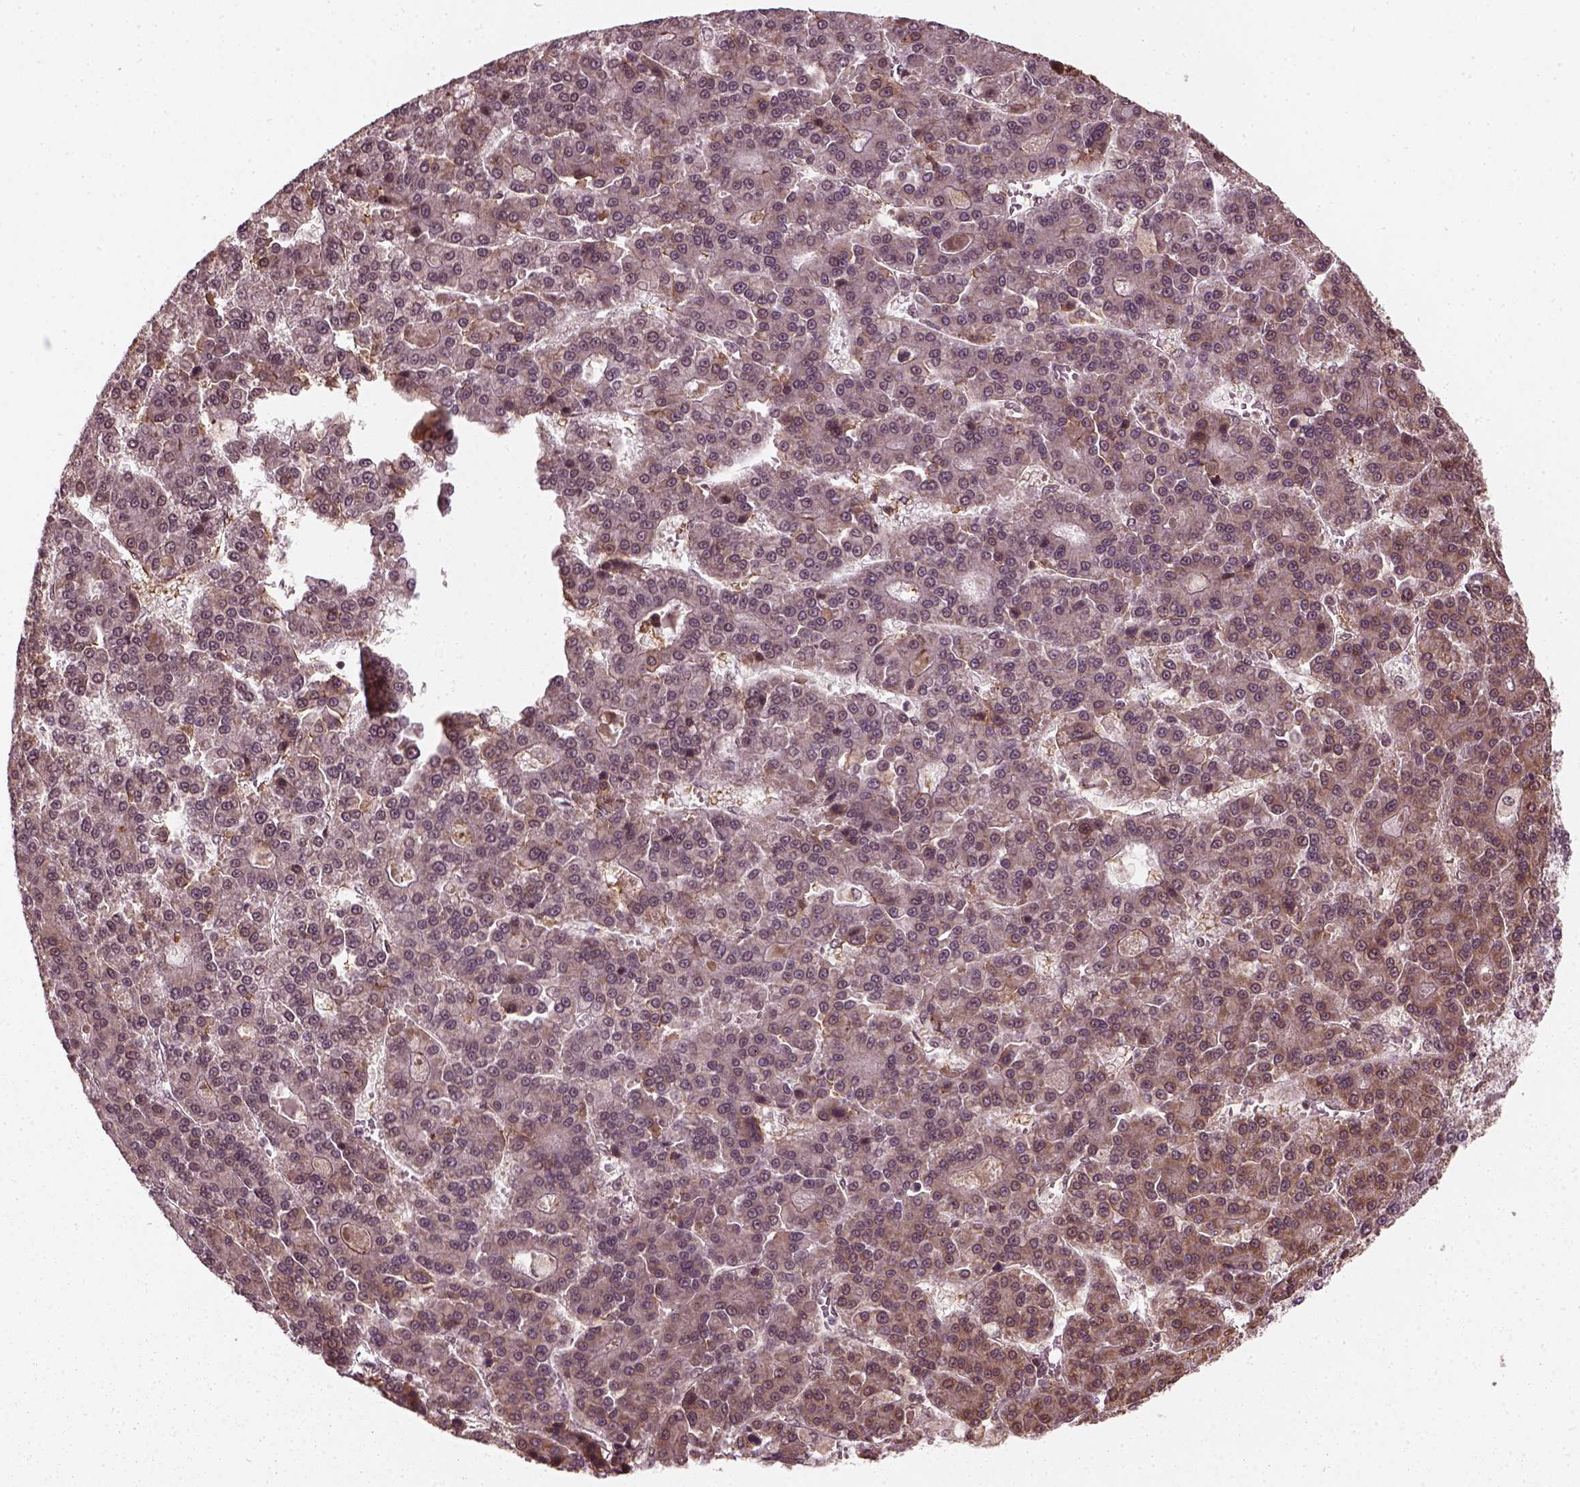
{"staining": {"intensity": "moderate", "quantity": "<25%", "location": "cytoplasmic/membranous"}, "tissue": "liver cancer", "cell_type": "Tumor cells", "image_type": "cancer", "snomed": [{"axis": "morphology", "description": "Carcinoma, Hepatocellular, NOS"}, {"axis": "topography", "description": "Liver"}], "caption": "Immunohistochemical staining of human liver hepatocellular carcinoma displays low levels of moderate cytoplasmic/membranous expression in approximately <25% of tumor cells.", "gene": "NUDT9", "patient": {"sex": "male", "age": 70}}